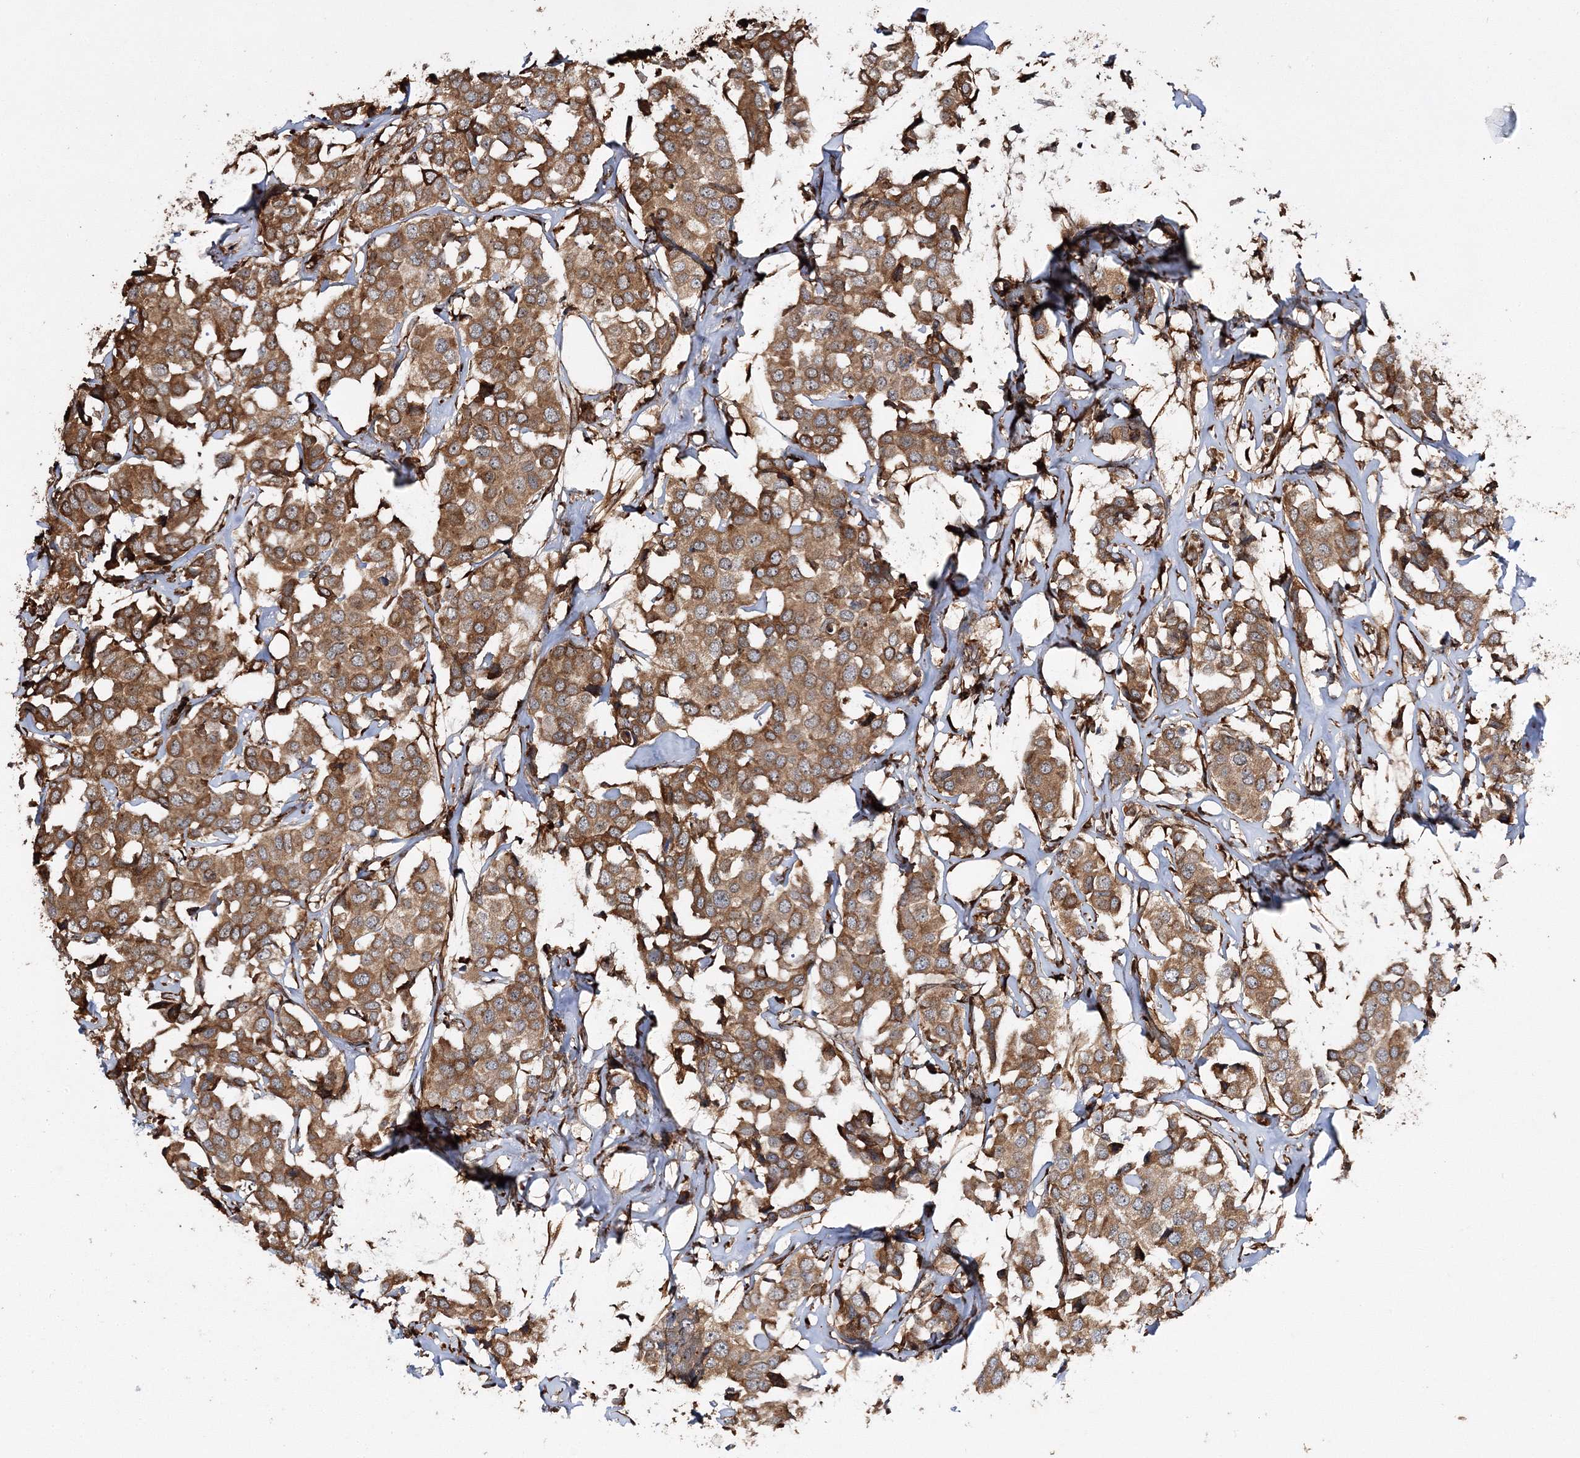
{"staining": {"intensity": "strong", "quantity": ">75%", "location": "cytoplasmic/membranous"}, "tissue": "breast cancer", "cell_type": "Tumor cells", "image_type": "cancer", "snomed": [{"axis": "morphology", "description": "Duct carcinoma"}, {"axis": "topography", "description": "Breast"}], "caption": "Protein expression by immunohistochemistry reveals strong cytoplasmic/membranous staining in approximately >75% of tumor cells in breast infiltrating ductal carcinoma.", "gene": "SCRN3", "patient": {"sex": "female", "age": 80}}